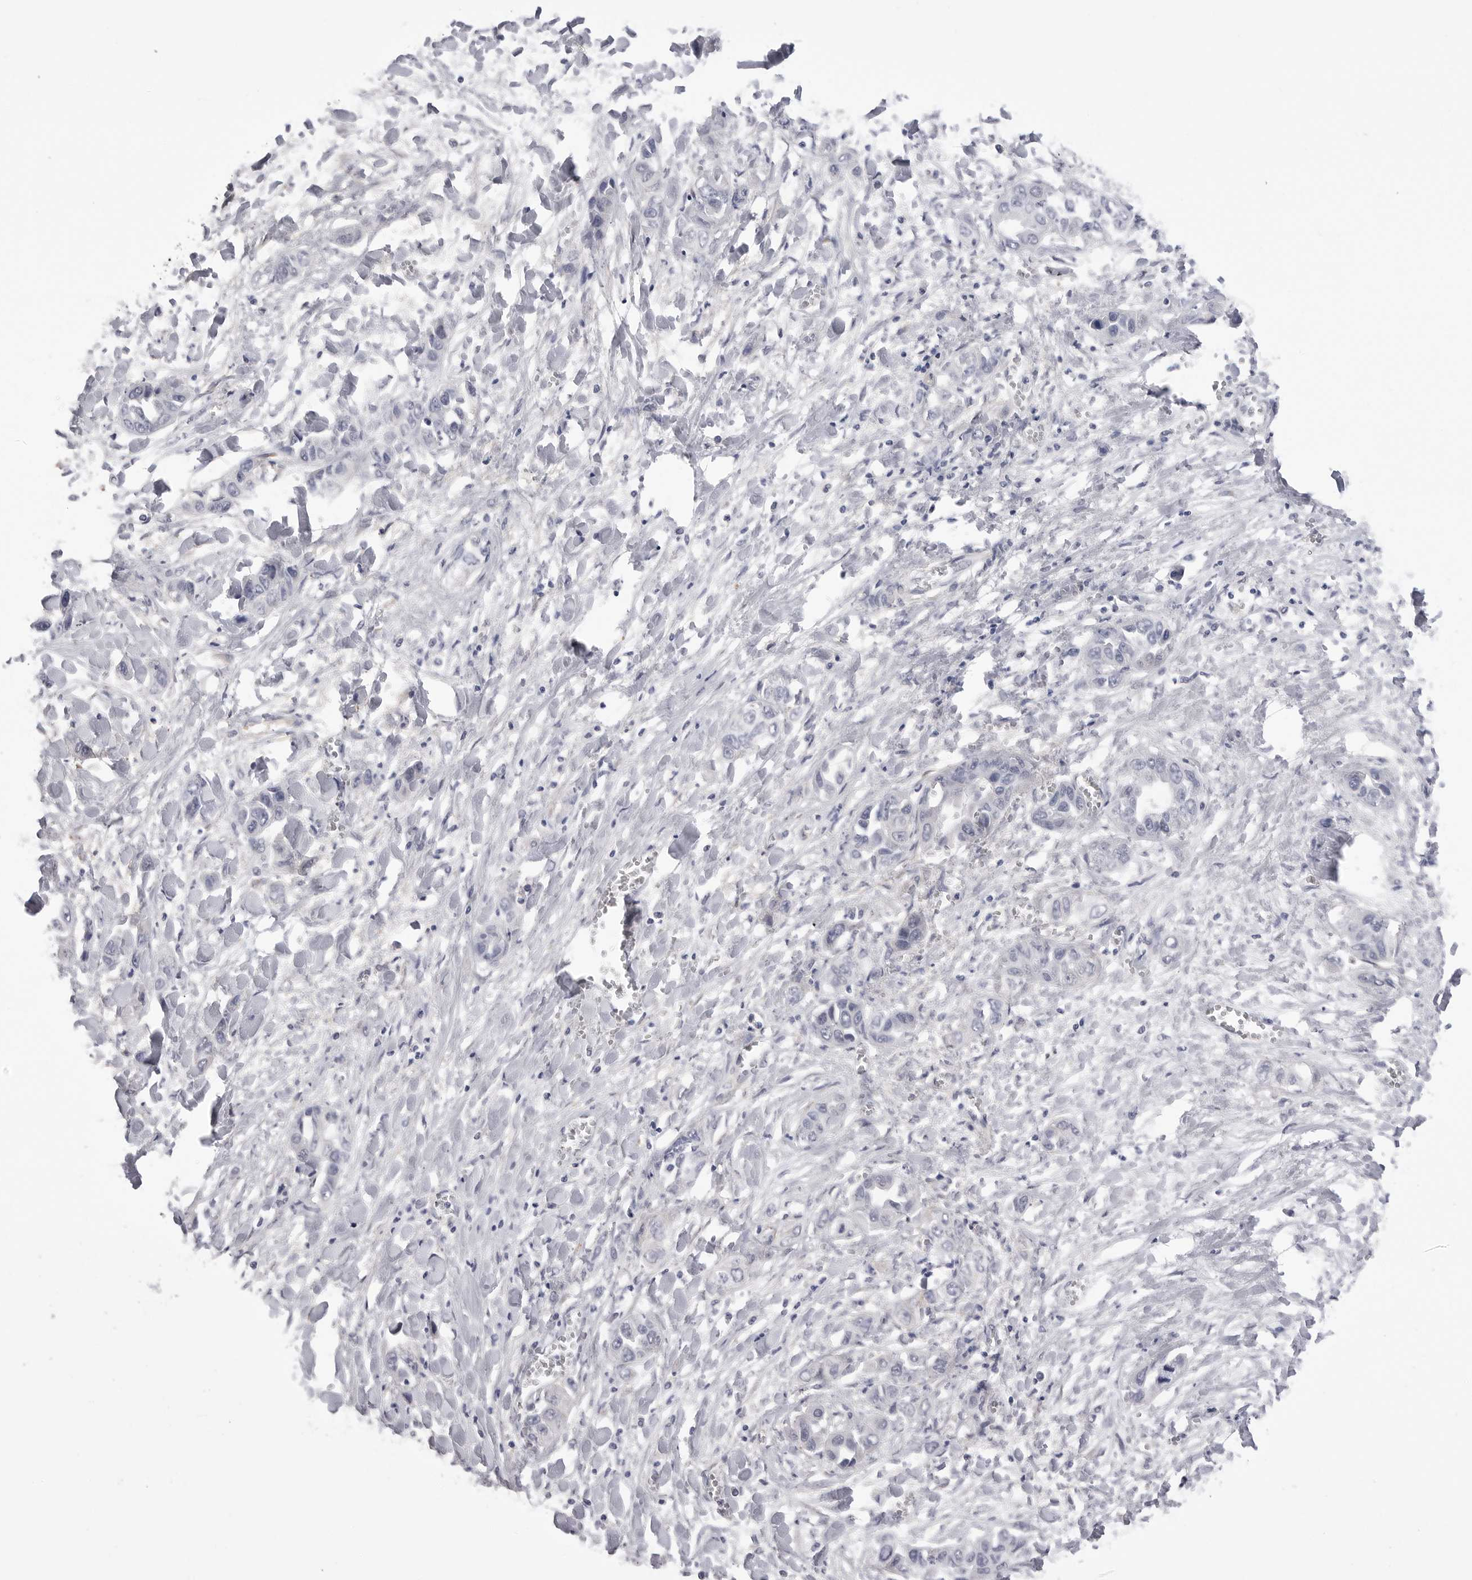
{"staining": {"intensity": "negative", "quantity": "none", "location": "none"}, "tissue": "liver cancer", "cell_type": "Tumor cells", "image_type": "cancer", "snomed": [{"axis": "morphology", "description": "Cholangiocarcinoma"}, {"axis": "topography", "description": "Liver"}], "caption": "The image demonstrates no staining of tumor cells in liver cancer.", "gene": "AKAP12", "patient": {"sex": "female", "age": 52}}